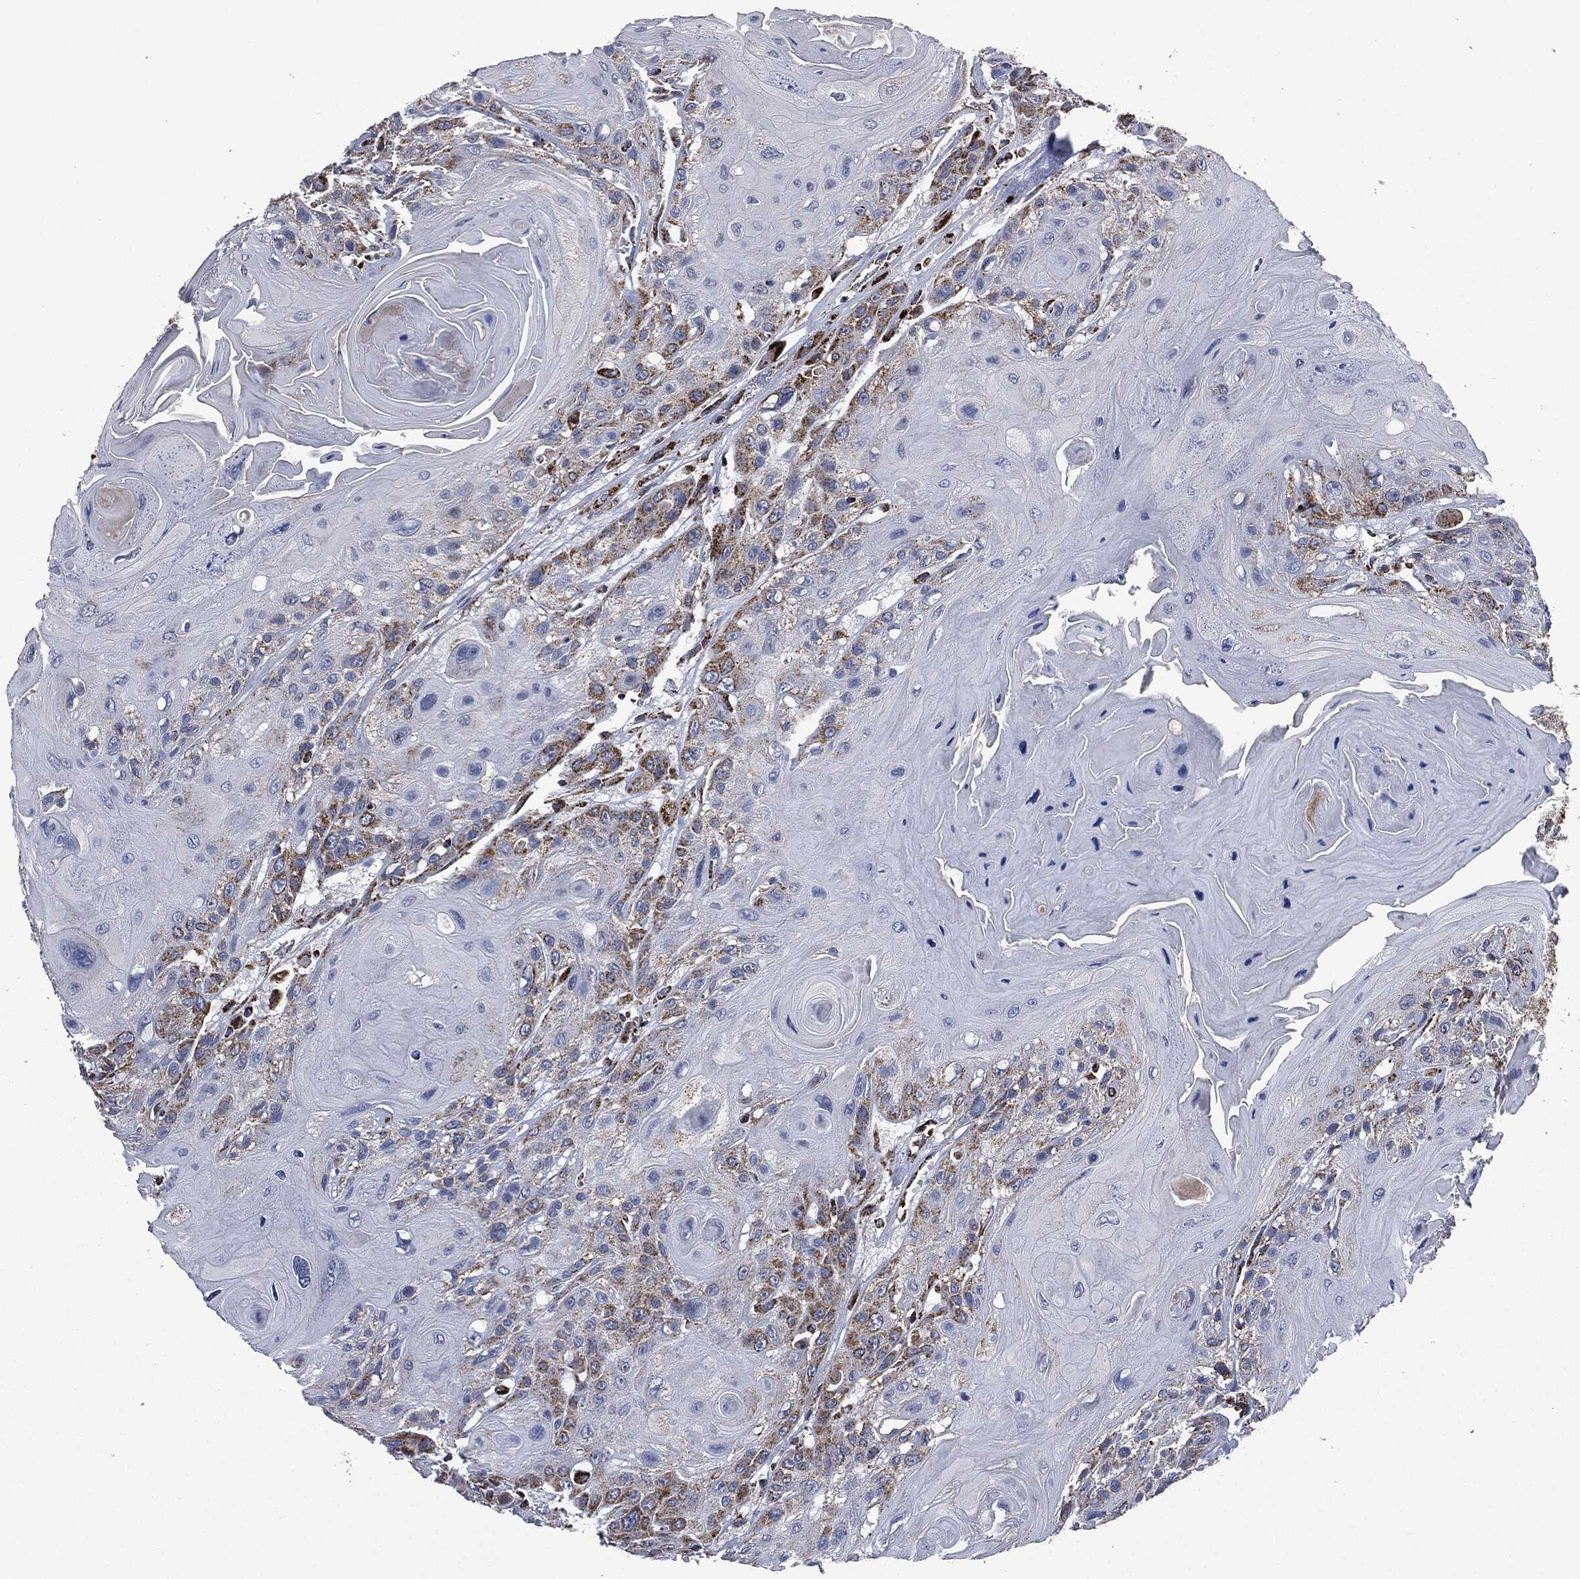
{"staining": {"intensity": "moderate", "quantity": "<25%", "location": "cytoplasmic/membranous"}, "tissue": "head and neck cancer", "cell_type": "Tumor cells", "image_type": "cancer", "snomed": [{"axis": "morphology", "description": "Squamous cell carcinoma, NOS"}, {"axis": "topography", "description": "Head-Neck"}], "caption": "An image of head and neck cancer (squamous cell carcinoma) stained for a protein demonstrates moderate cytoplasmic/membranous brown staining in tumor cells.", "gene": "RYK", "patient": {"sex": "female", "age": 59}}